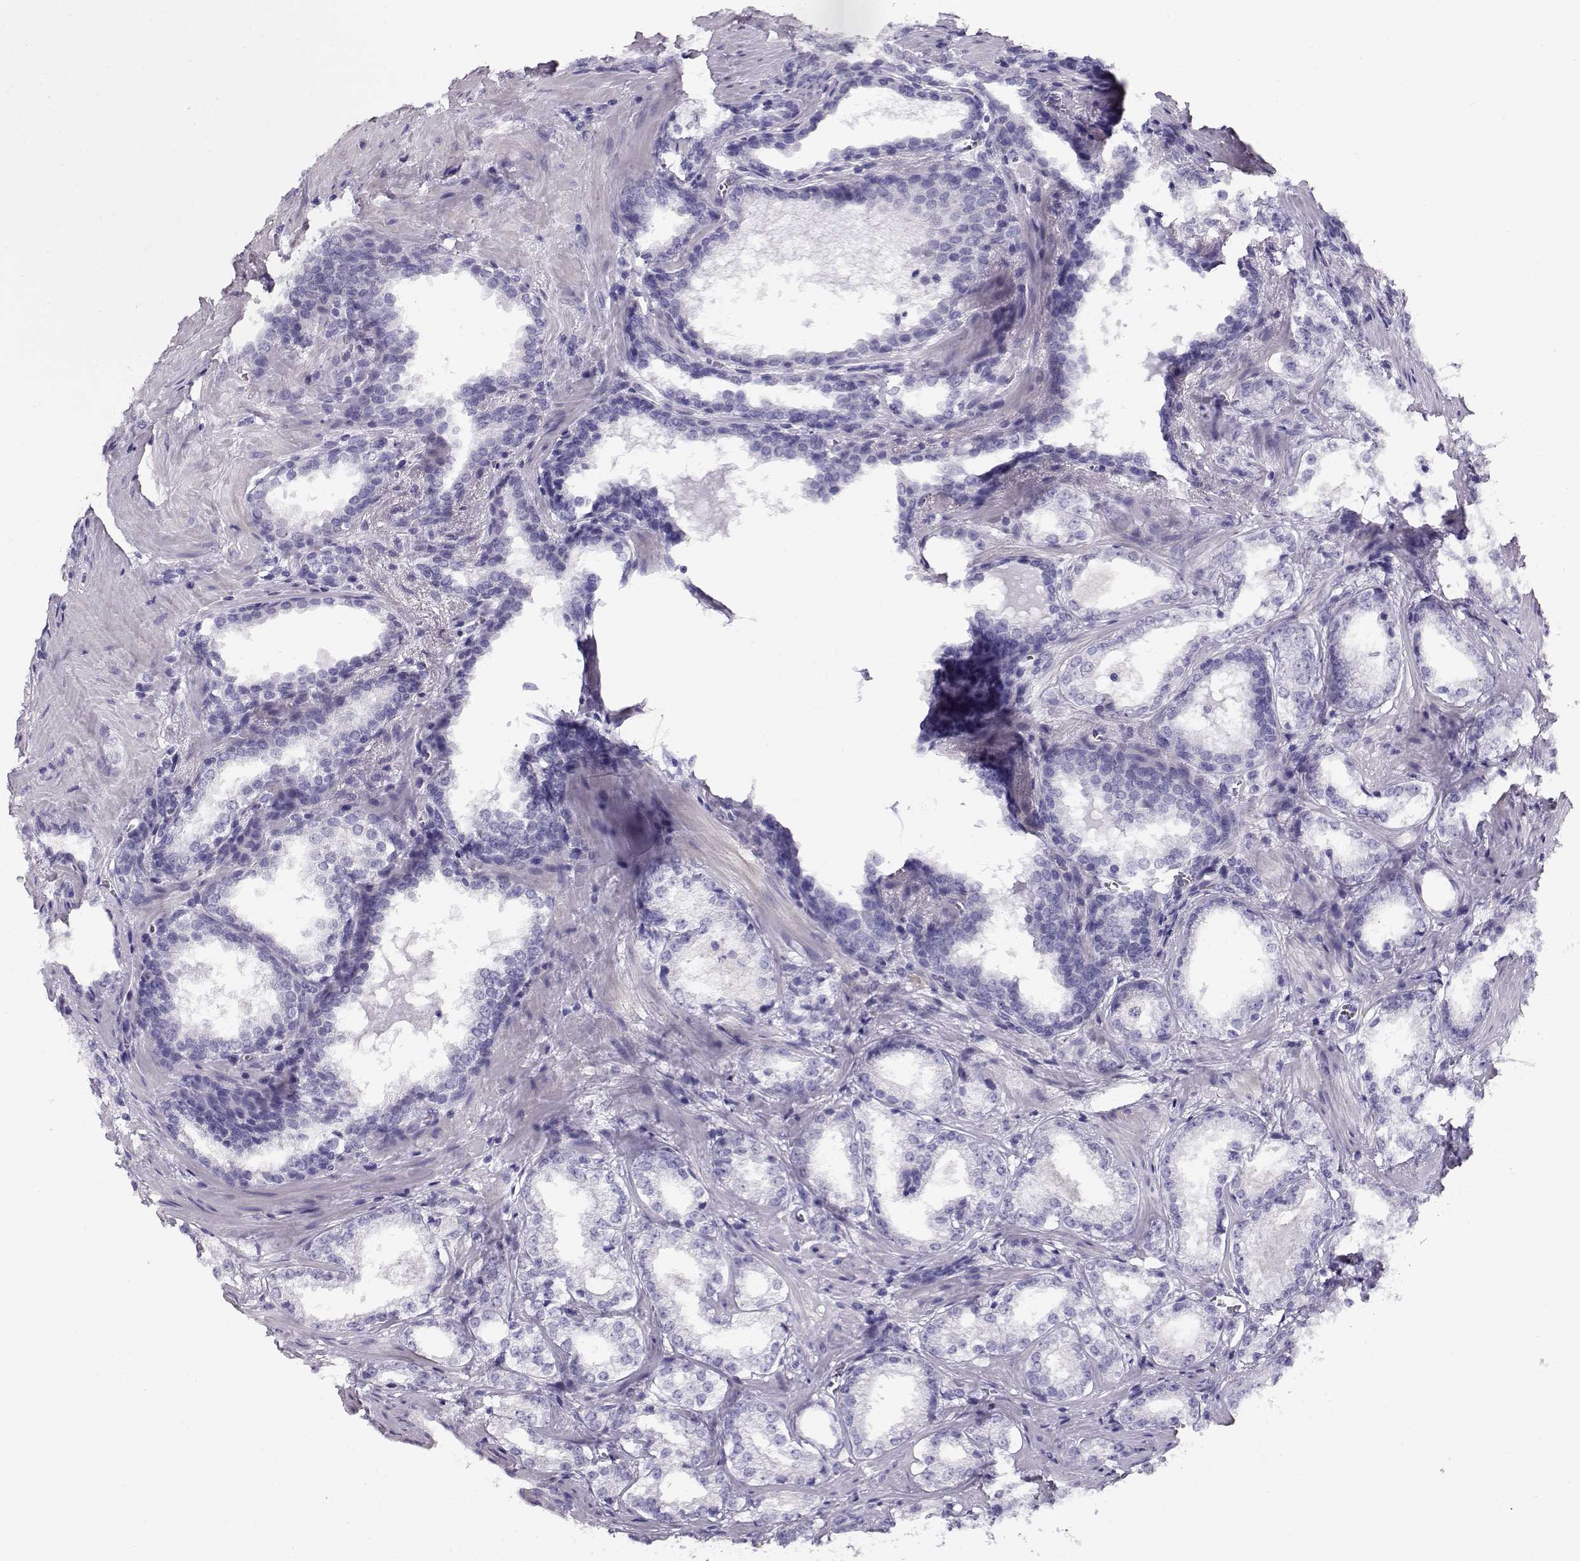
{"staining": {"intensity": "negative", "quantity": "none", "location": "none"}, "tissue": "prostate cancer", "cell_type": "Tumor cells", "image_type": "cancer", "snomed": [{"axis": "morphology", "description": "Adenocarcinoma, NOS"}, {"axis": "topography", "description": "Prostate and seminal vesicle, NOS"}], "caption": "A high-resolution image shows immunohistochemistry staining of adenocarcinoma (prostate), which exhibits no significant positivity in tumor cells.", "gene": "CRX", "patient": {"sex": "male", "age": 63}}